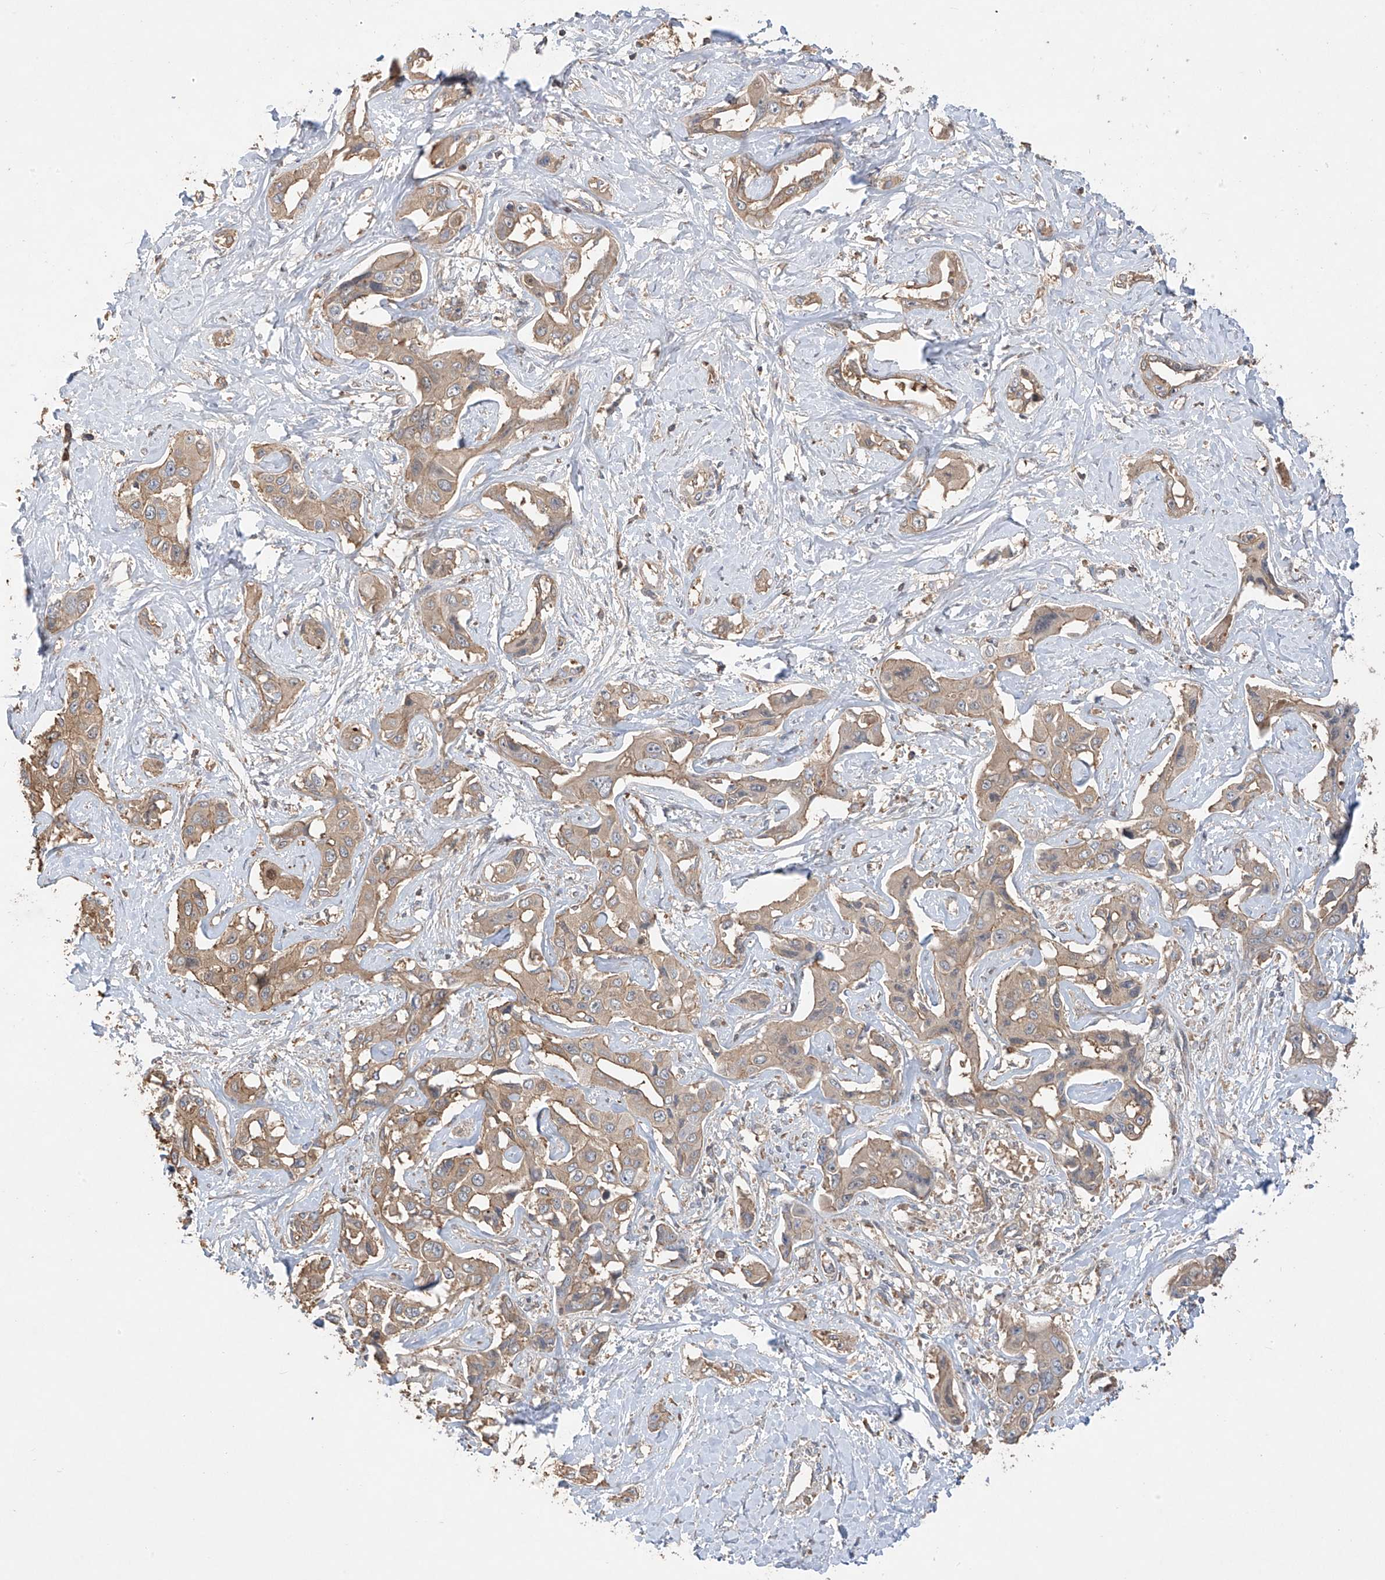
{"staining": {"intensity": "moderate", "quantity": "25%-75%", "location": "cytoplasmic/membranous"}, "tissue": "liver cancer", "cell_type": "Tumor cells", "image_type": "cancer", "snomed": [{"axis": "morphology", "description": "Cholangiocarcinoma"}, {"axis": "topography", "description": "Liver"}], "caption": "Approximately 25%-75% of tumor cells in liver cholangiocarcinoma display moderate cytoplasmic/membranous protein staining as visualized by brown immunohistochemical staining.", "gene": "CACNA2D4", "patient": {"sex": "male", "age": 59}}